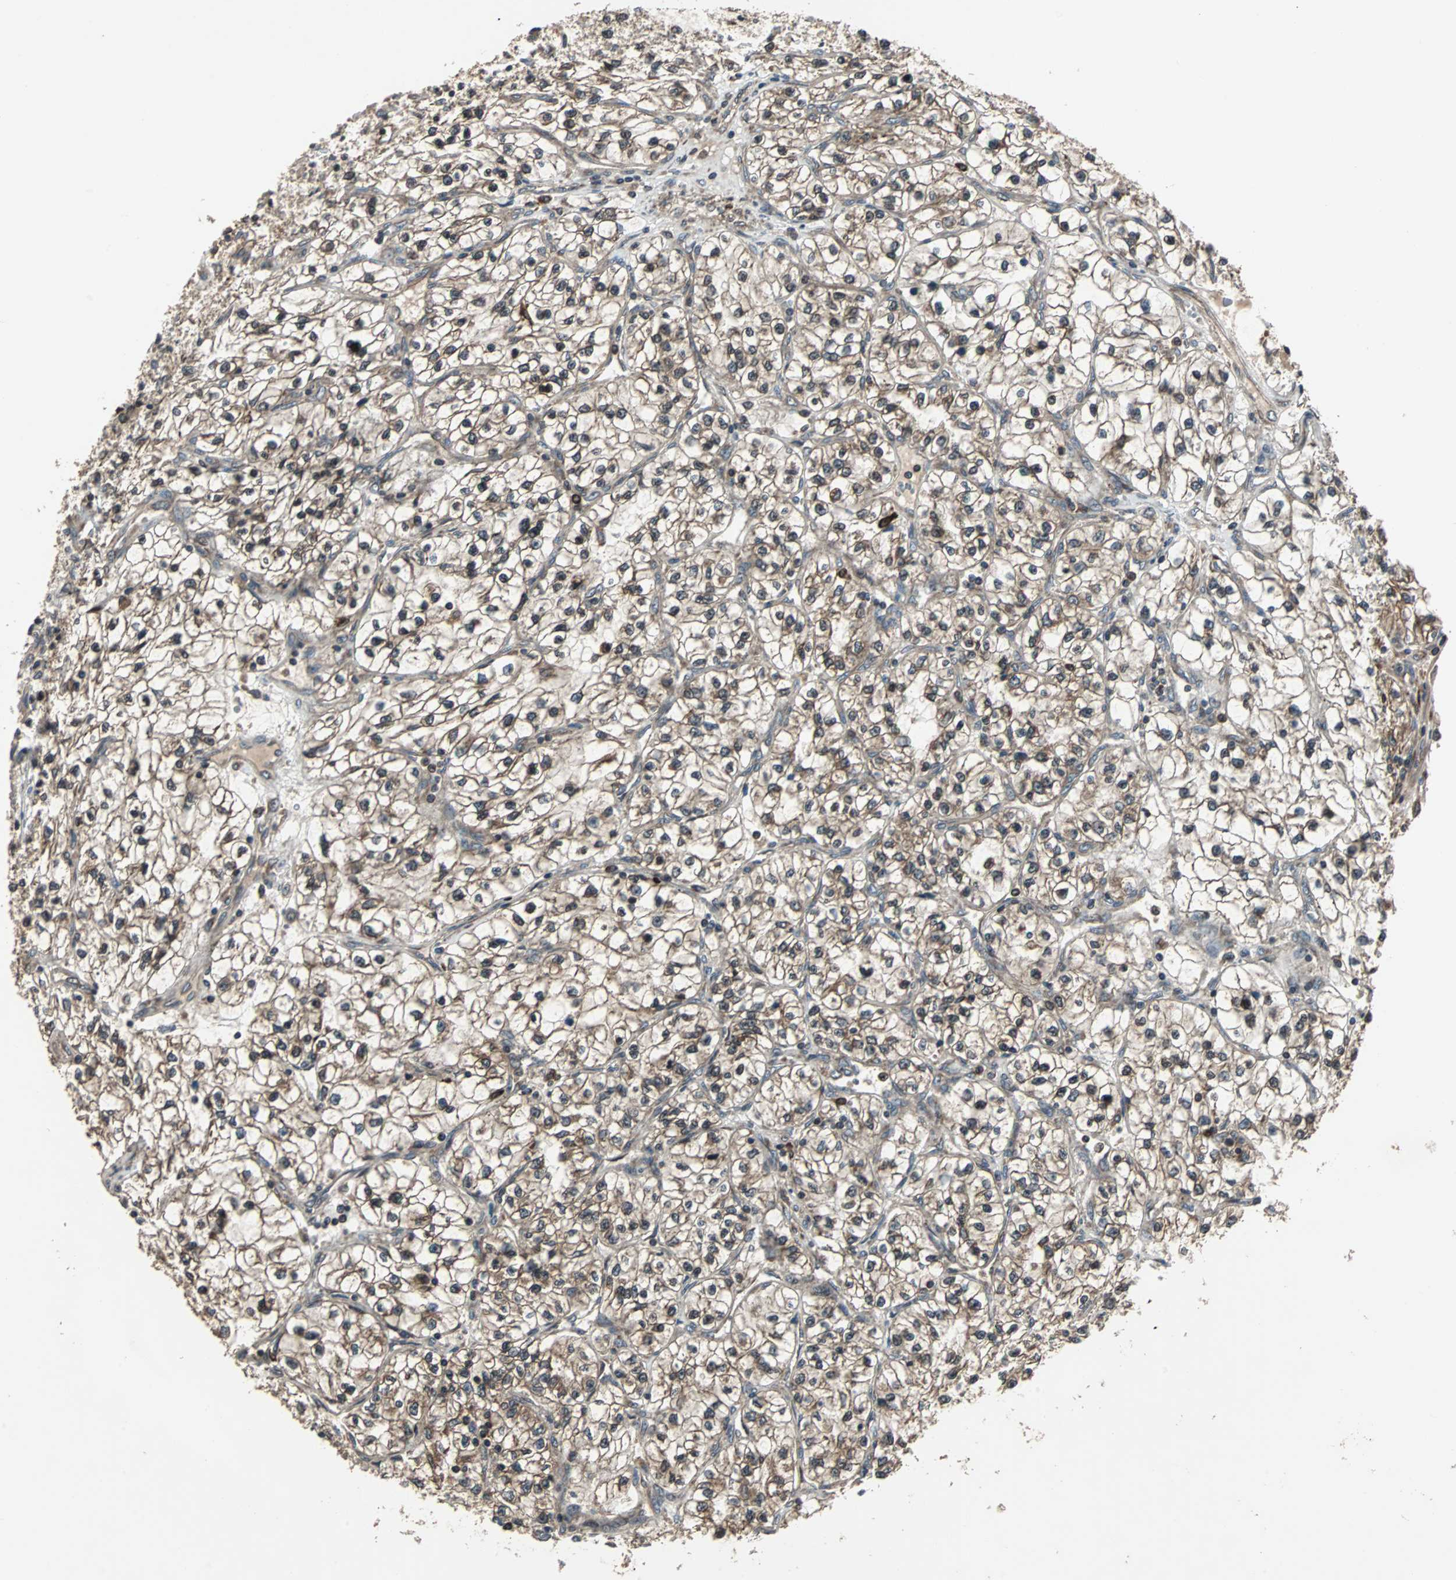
{"staining": {"intensity": "strong", "quantity": ">75%", "location": "cytoplasmic/membranous"}, "tissue": "renal cancer", "cell_type": "Tumor cells", "image_type": "cancer", "snomed": [{"axis": "morphology", "description": "Adenocarcinoma, NOS"}, {"axis": "topography", "description": "Kidney"}], "caption": "A high-resolution photomicrograph shows immunohistochemistry staining of renal adenocarcinoma, which reveals strong cytoplasmic/membranous positivity in approximately >75% of tumor cells.", "gene": "RAB7A", "patient": {"sex": "female", "age": 57}}